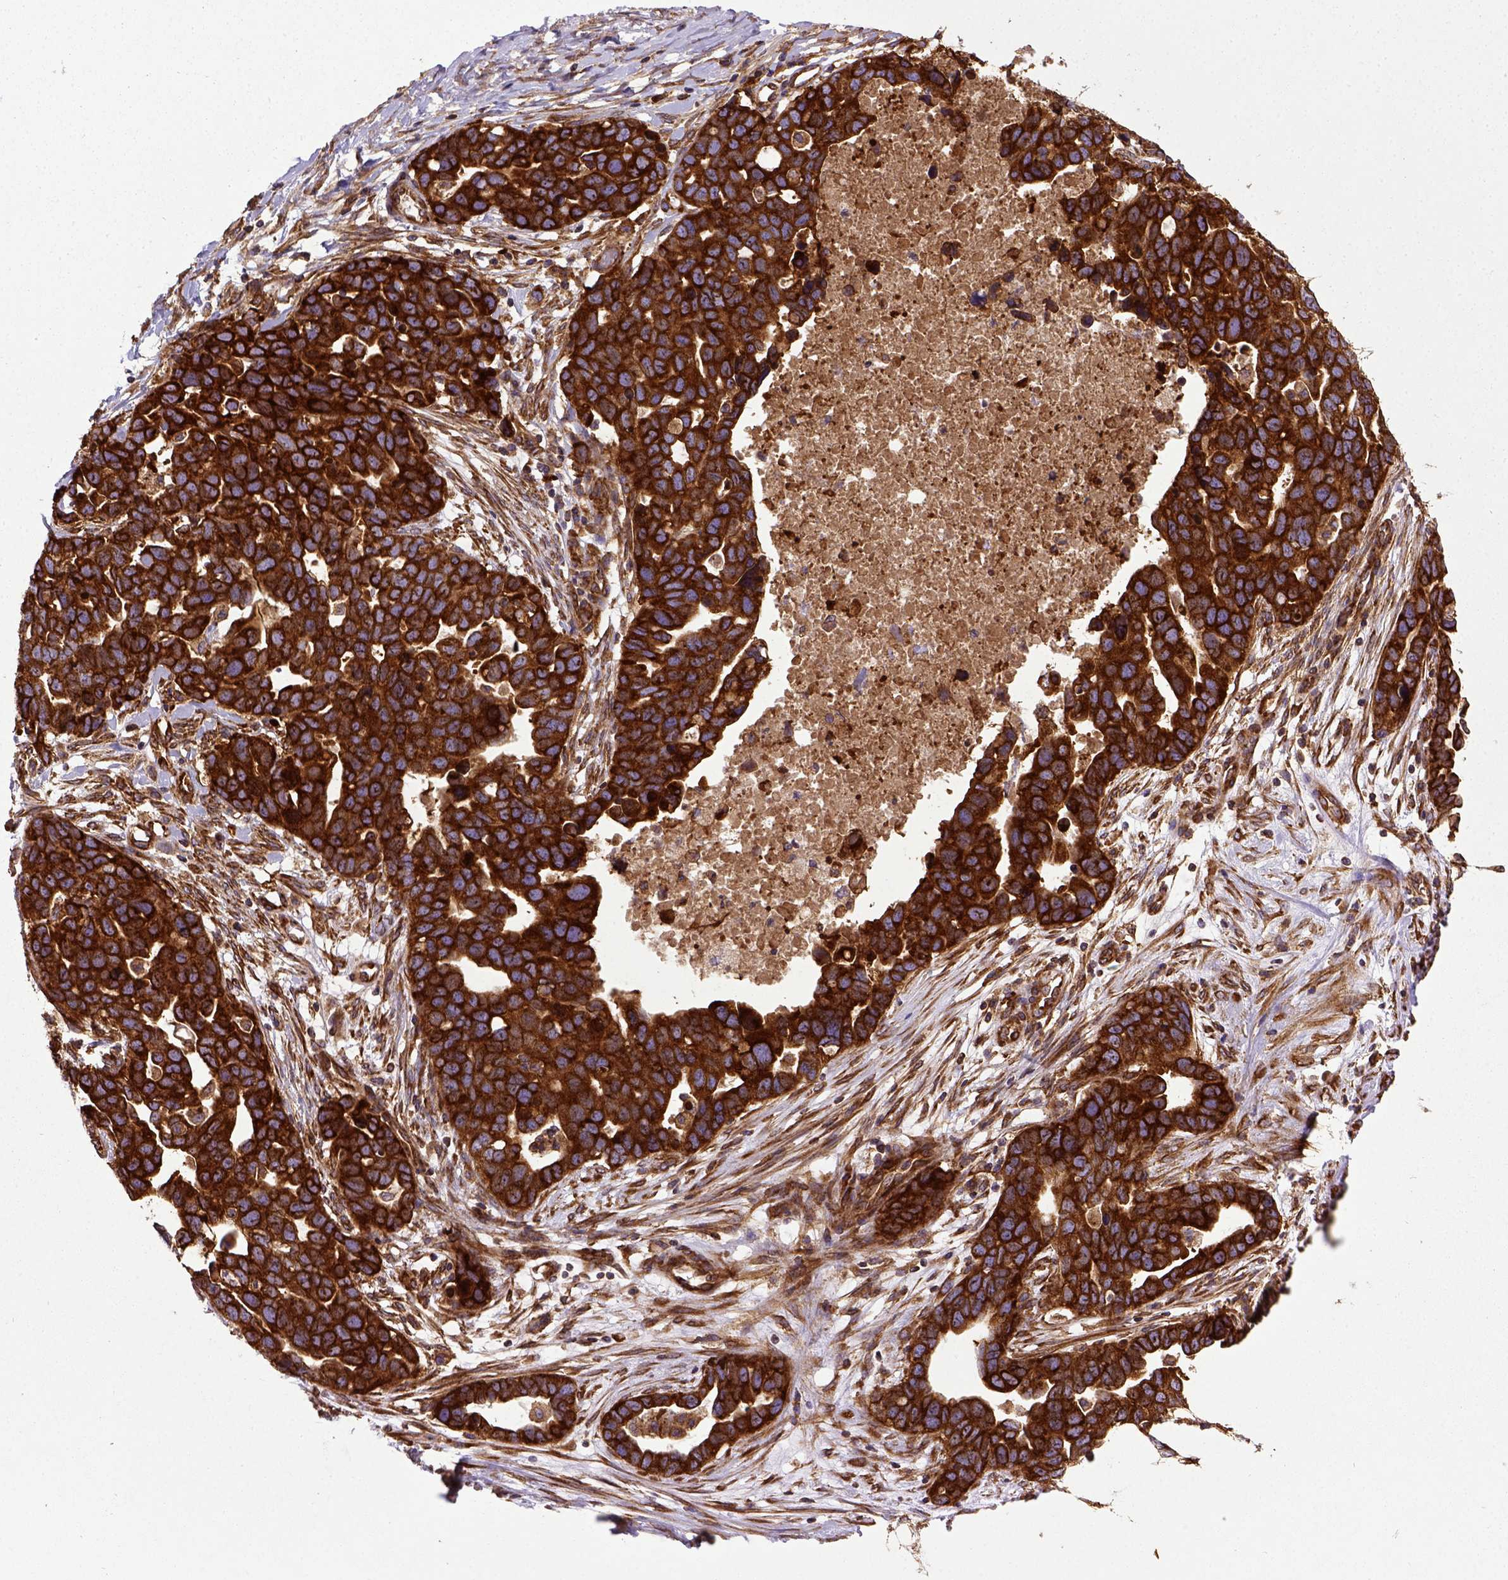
{"staining": {"intensity": "strong", "quantity": ">75%", "location": "cytoplasmic/membranous"}, "tissue": "ovarian cancer", "cell_type": "Tumor cells", "image_type": "cancer", "snomed": [{"axis": "morphology", "description": "Cystadenocarcinoma, serous, NOS"}, {"axis": "topography", "description": "Ovary"}], "caption": "Brown immunohistochemical staining in ovarian cancer (serous cystadenocarcinoma) displays strong cytoplasmic/membranous staining in approximately >75% of tumor cells. The staining is performed using DAB brown chromogen to label protein expression. The nuclei are counter-stained blue using hematoxylin.", "gene": "CAPRIN1", "patient": {"sex": "female", "age": 54}}